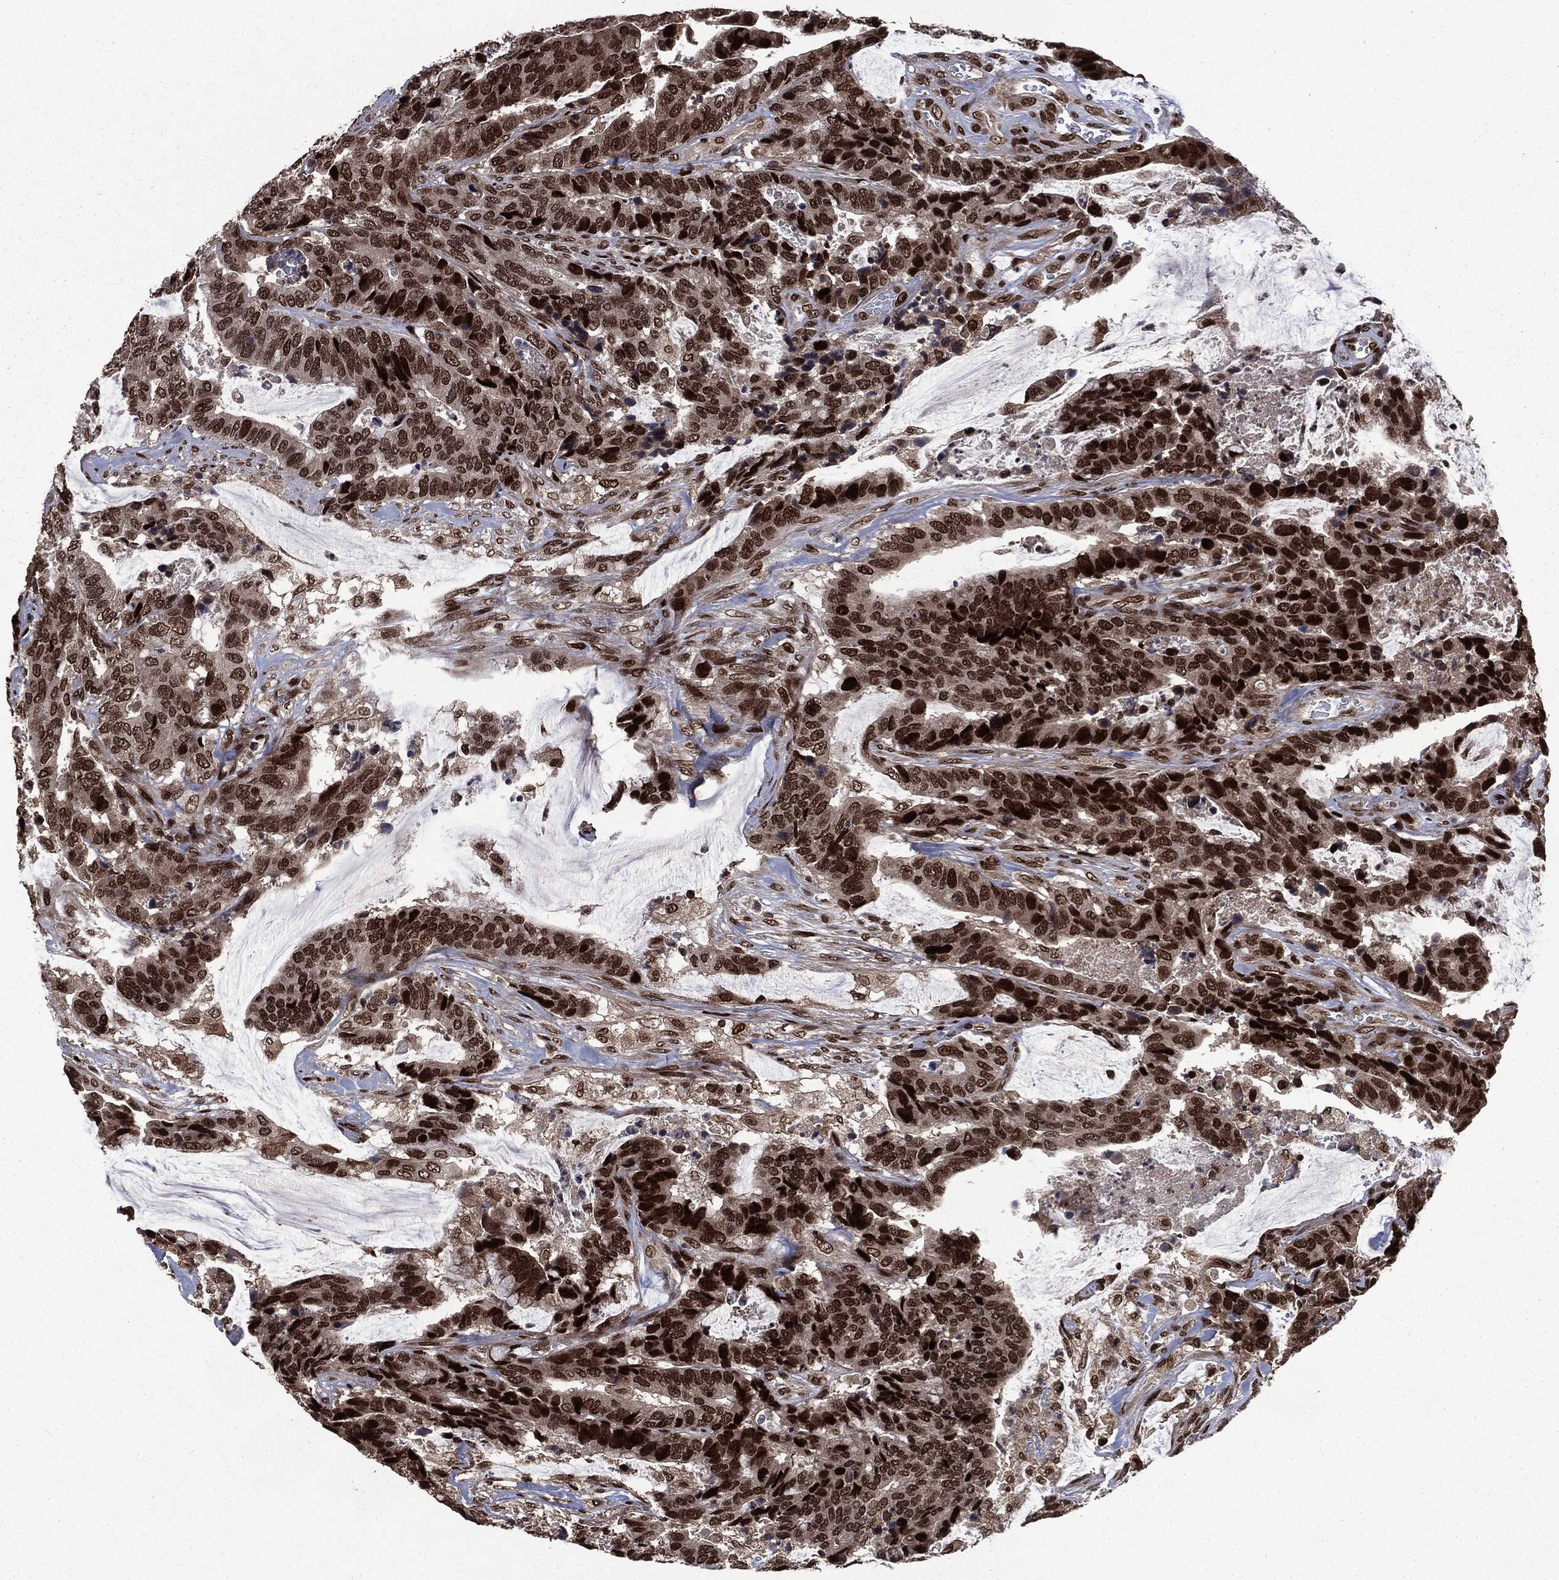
{"staining": {"intensity": "strong", "quantity": ">75%", "location": "nuclear"}, "tissue": "colorectal cancer", "cell_type": "Tumor cells", "image_type": "cancer", "snomed": [{"axis": "morphology", "description": "Adenocarcinoma, NOS"}, {"axis": "topography", "description": "Rectum"}], "caption": "Immunohistochemistry (IHC) (DAB (3,3'-diaminobenzidine)) staining of colorectal cancer shows strong nuclear protein positivity in approximately >75% of tumor cells. Immunohistochemistry stains the protein in brown and the nuclei are stained blue.", "gene": "DVL2", "patient": {"sex": "female", "age": 59}}